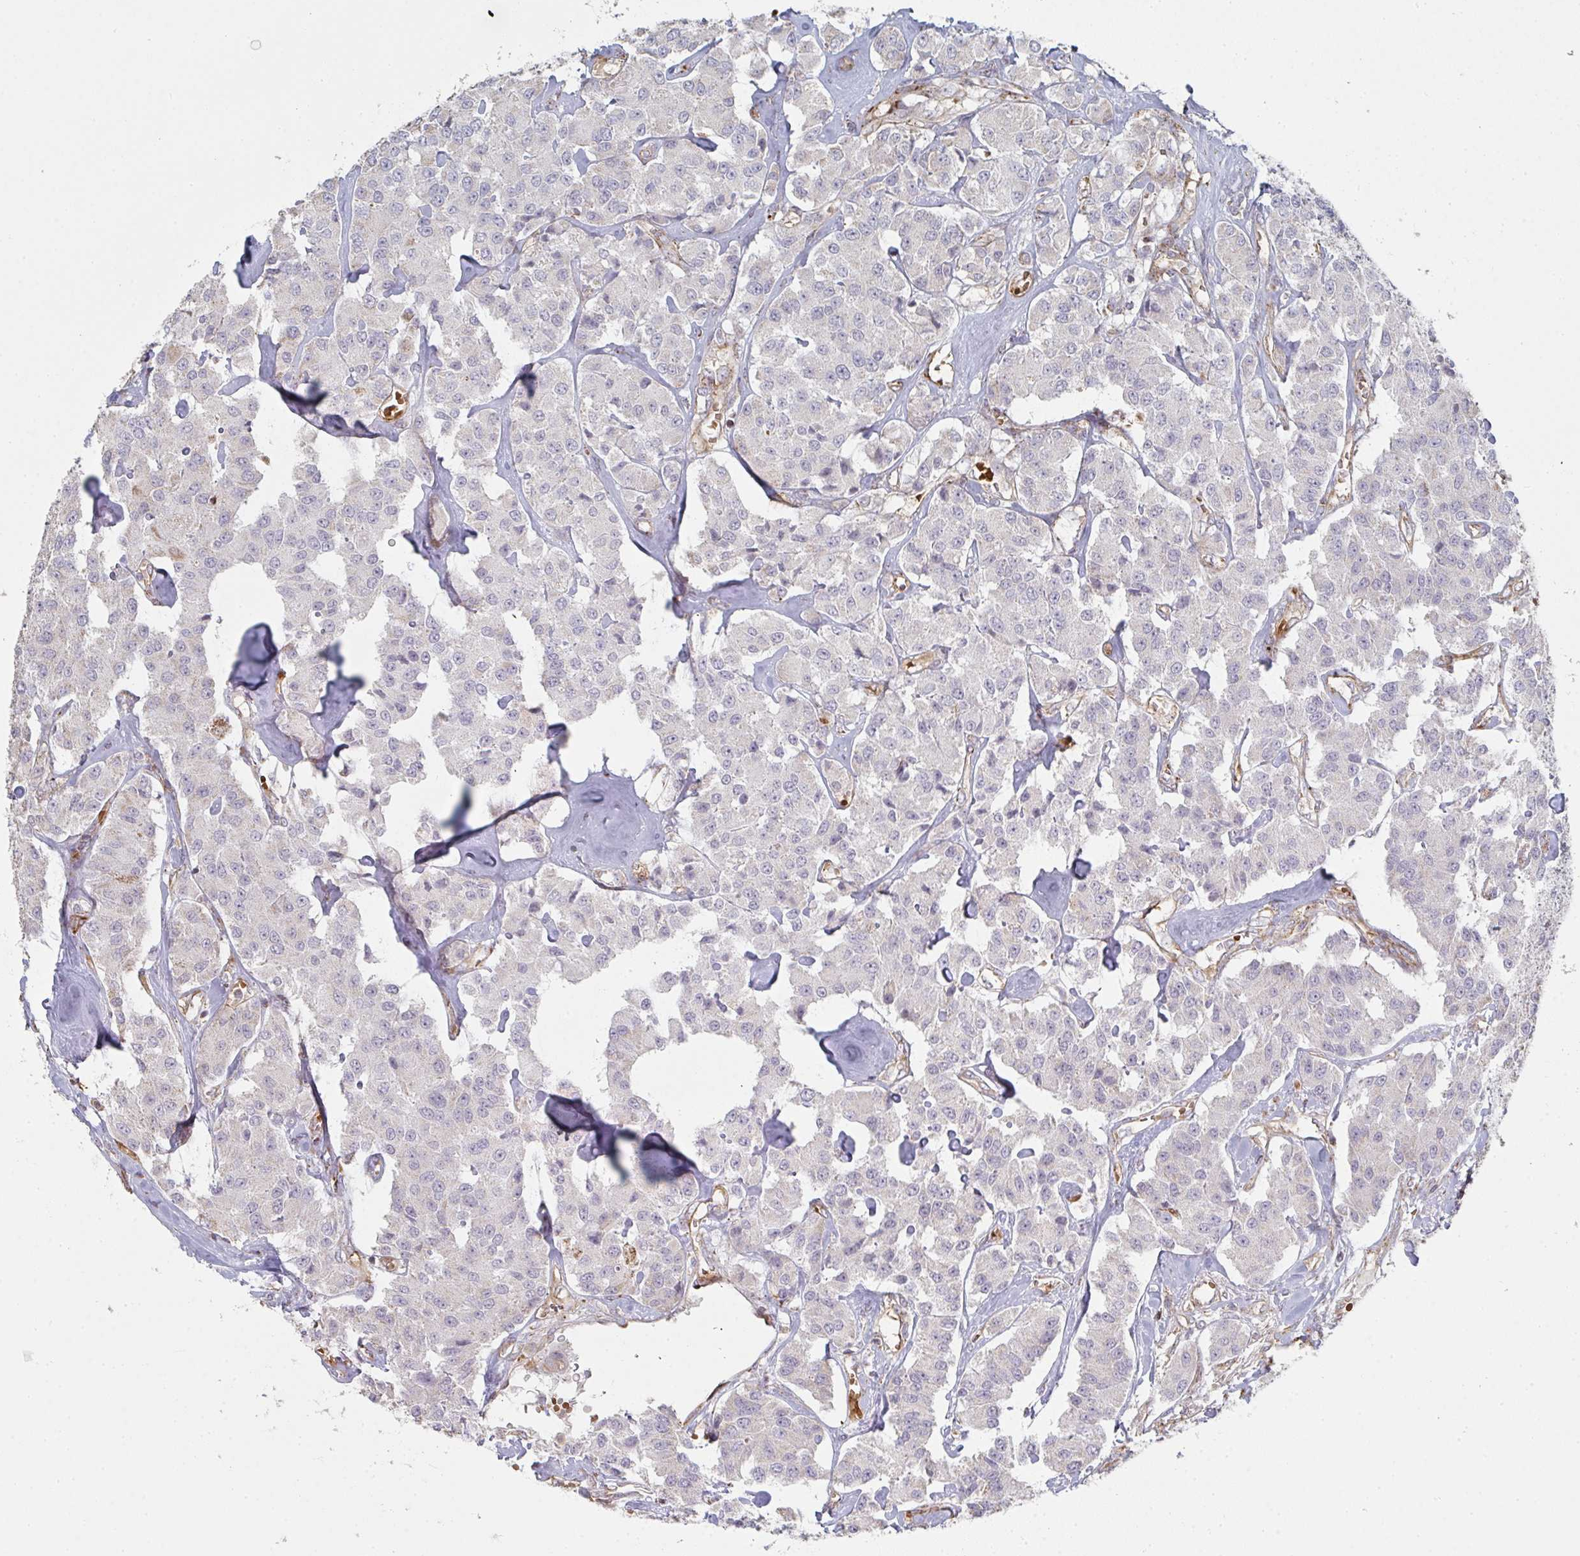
{"staining": {"intensity": "moderate", "quantity": "<25%", "location": "cytoplasmic/membranous"}, "tissue": "carcinoid", "cell_type": "Tumor cells", "image_type": "cancer", "snomed": [{"axis": "morphology", "description": "Carcinoid, malignant, NOS"}, {"axis": "topography", "description": "Pancreas"}], "caption": "Protein staining by IHC demonstrates moderate cytoplasmic/membranous positivity in approximately <25% of tumor cells in carcinoid.", "gene": "ZNF526", "patient": {"sex": "male", "age": 41}}